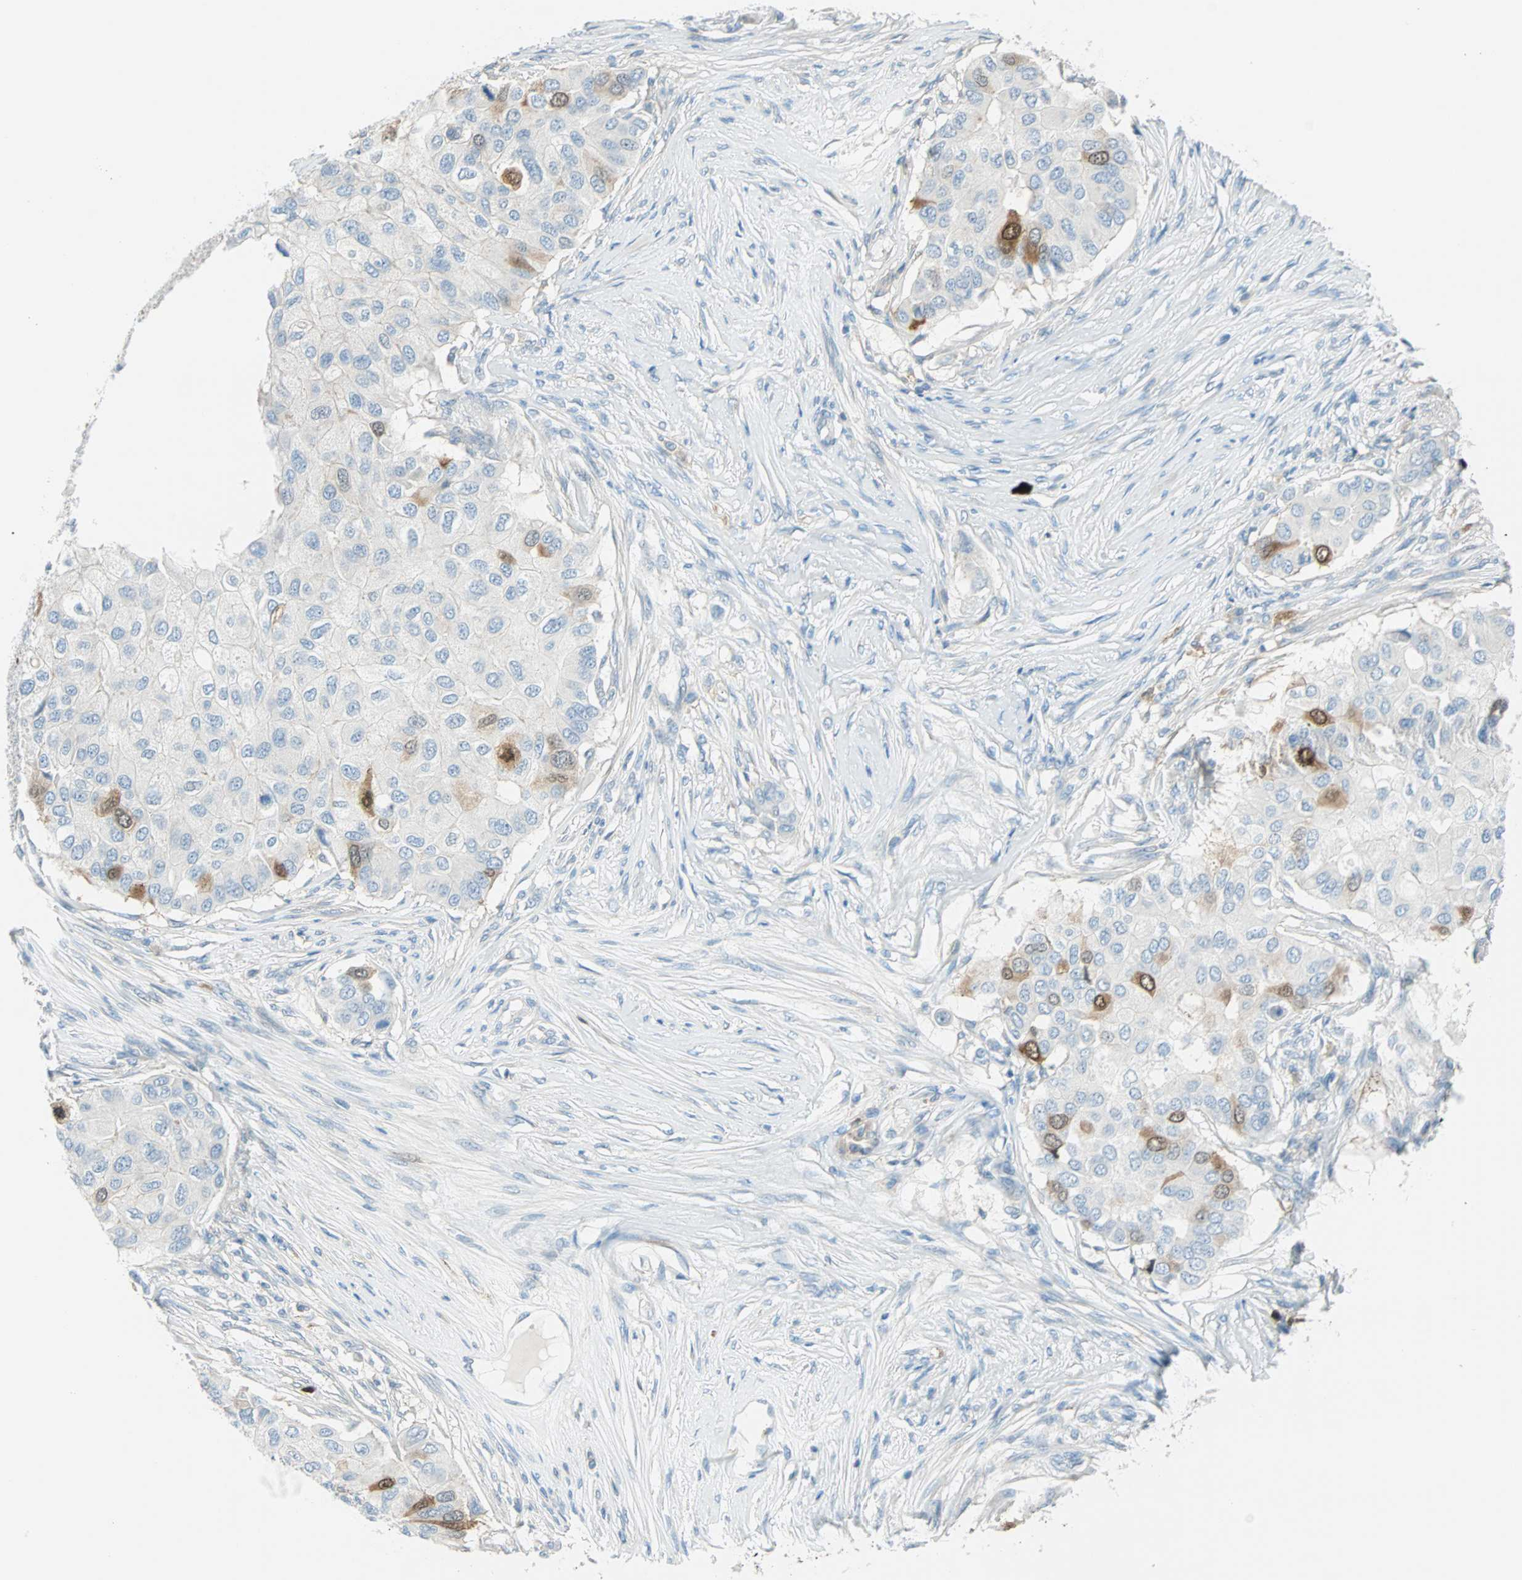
{"staining": {"intensity": "moderate", "quantity": "<25%", "location": "cytoplasmic/membranous,nuclear"}, "tissue": "breast cancer", "cell_type": "Tumor cells", "image_type": "cancer", "snomed": [{"axis": "morphology", "description": "Normal tissue, NOS"}, {"axis": "morphology", "description": "Duct carcinoma"}, {"axis": "topography", "description": "Breast"}], "caption": "IHC histopathology image of human infiltrating ductal carcinoma (breast) stained for a protein (brown), which reveals low levels of moderate cytoplasmic/membranous and nuclear positivity in approximately <25% of tumor cells.", "gene": "PTTG1", "patient": {"sex": "female", "age": 49}}